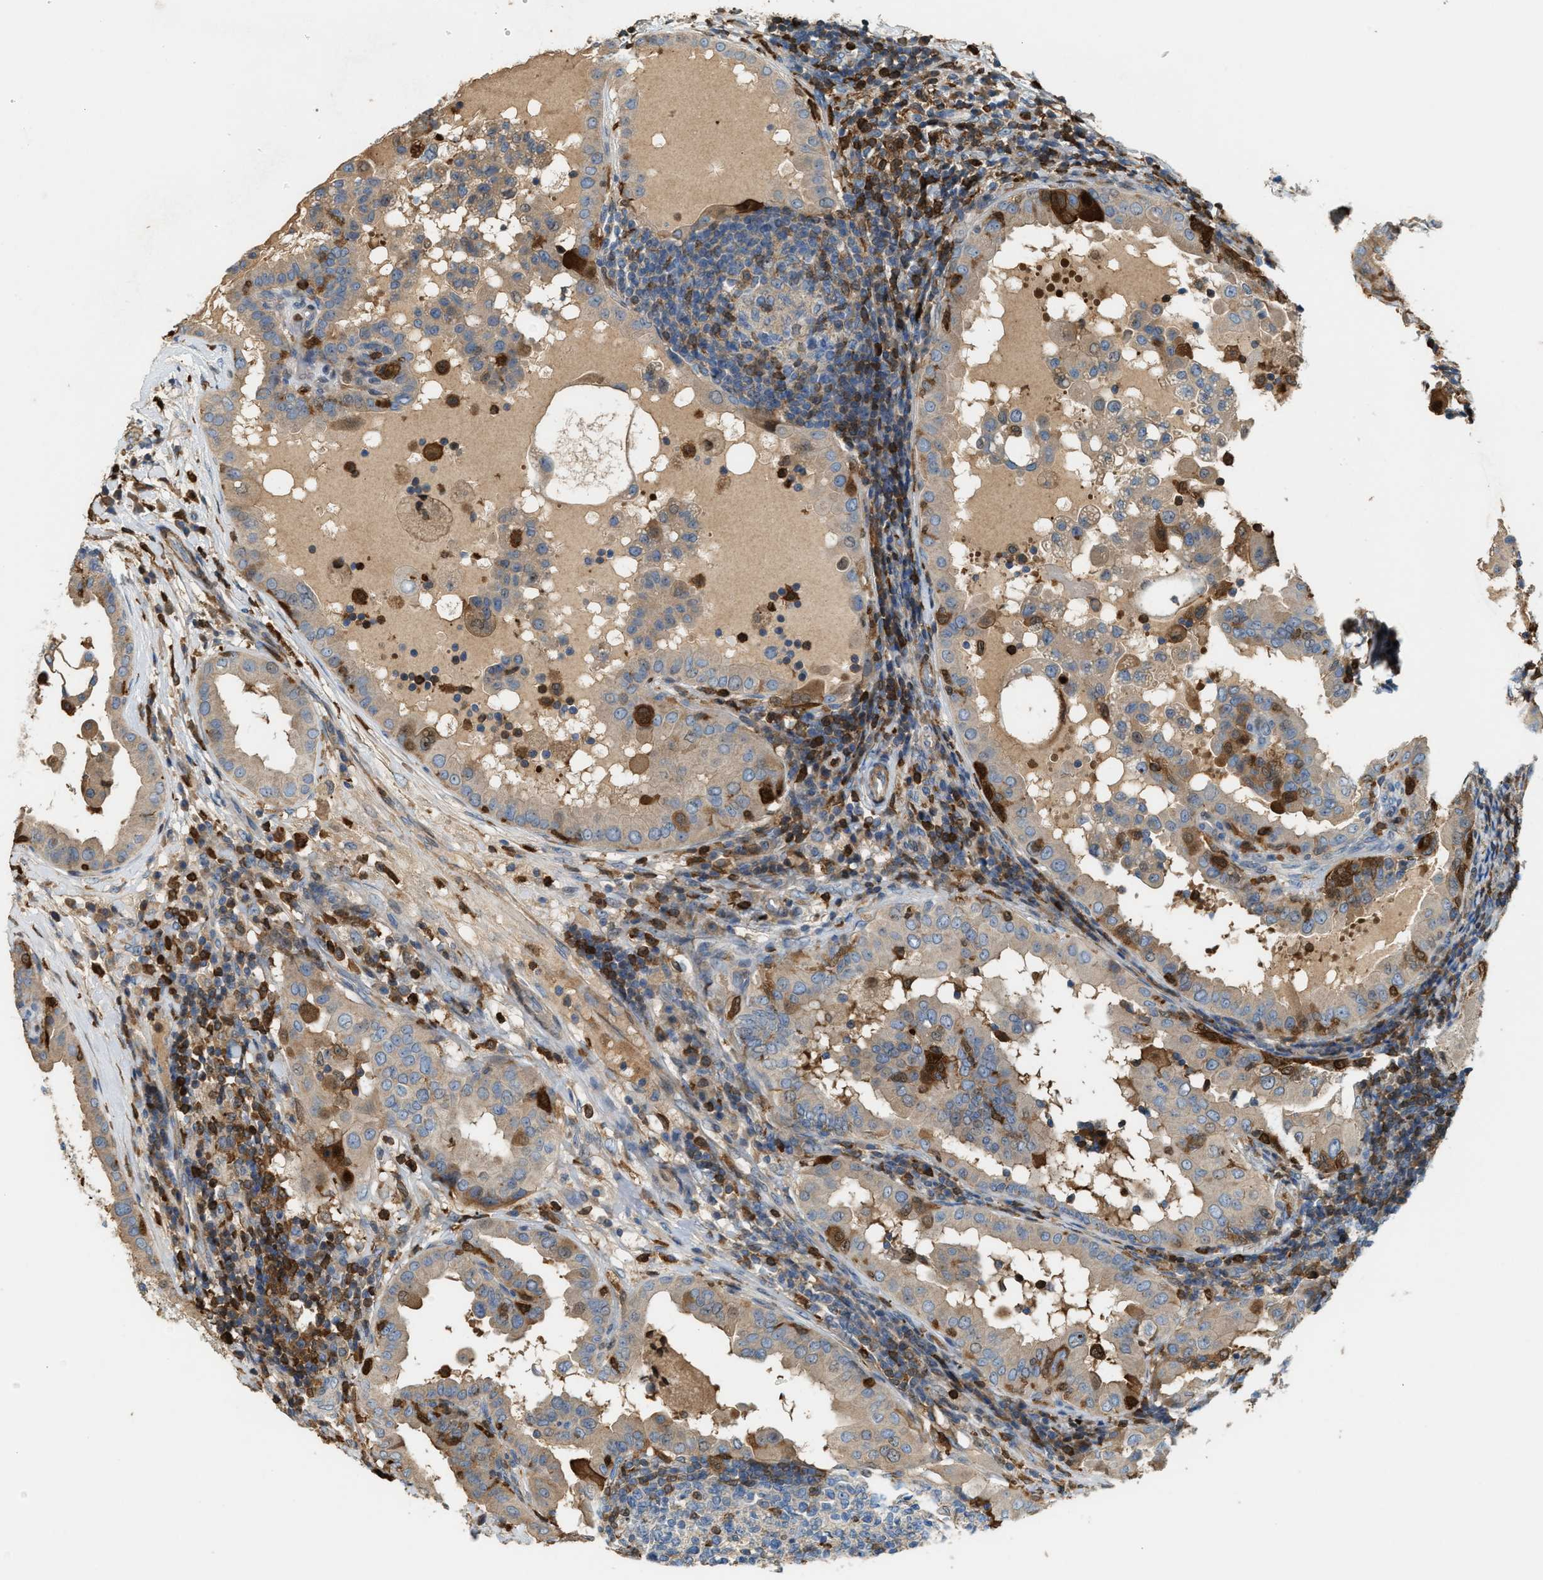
{"staining": {"intensity": "weak", "quantity": ">75%", "location": "cytoplasmic/membranous"}, "tissue": "thyroid cancer", "cell_type": "Tumor cells", "image_type": "cancer", "snomed": [{"axis": "morphology", "description": "Papillary adenocarcinoma, NOS"}, {"axis": "topography", "description": "Thyroid gland"}], "caption": "IHC micrograph of human thyroid papillary adenocarcinoma stained for a protein (brown), which exhibits low levels of weak cytoplasmic/membranous expression in approximately >75% of tumor cells.", "gene": "SERPINB5", "patient": {"sex": "male", "age": 33}}